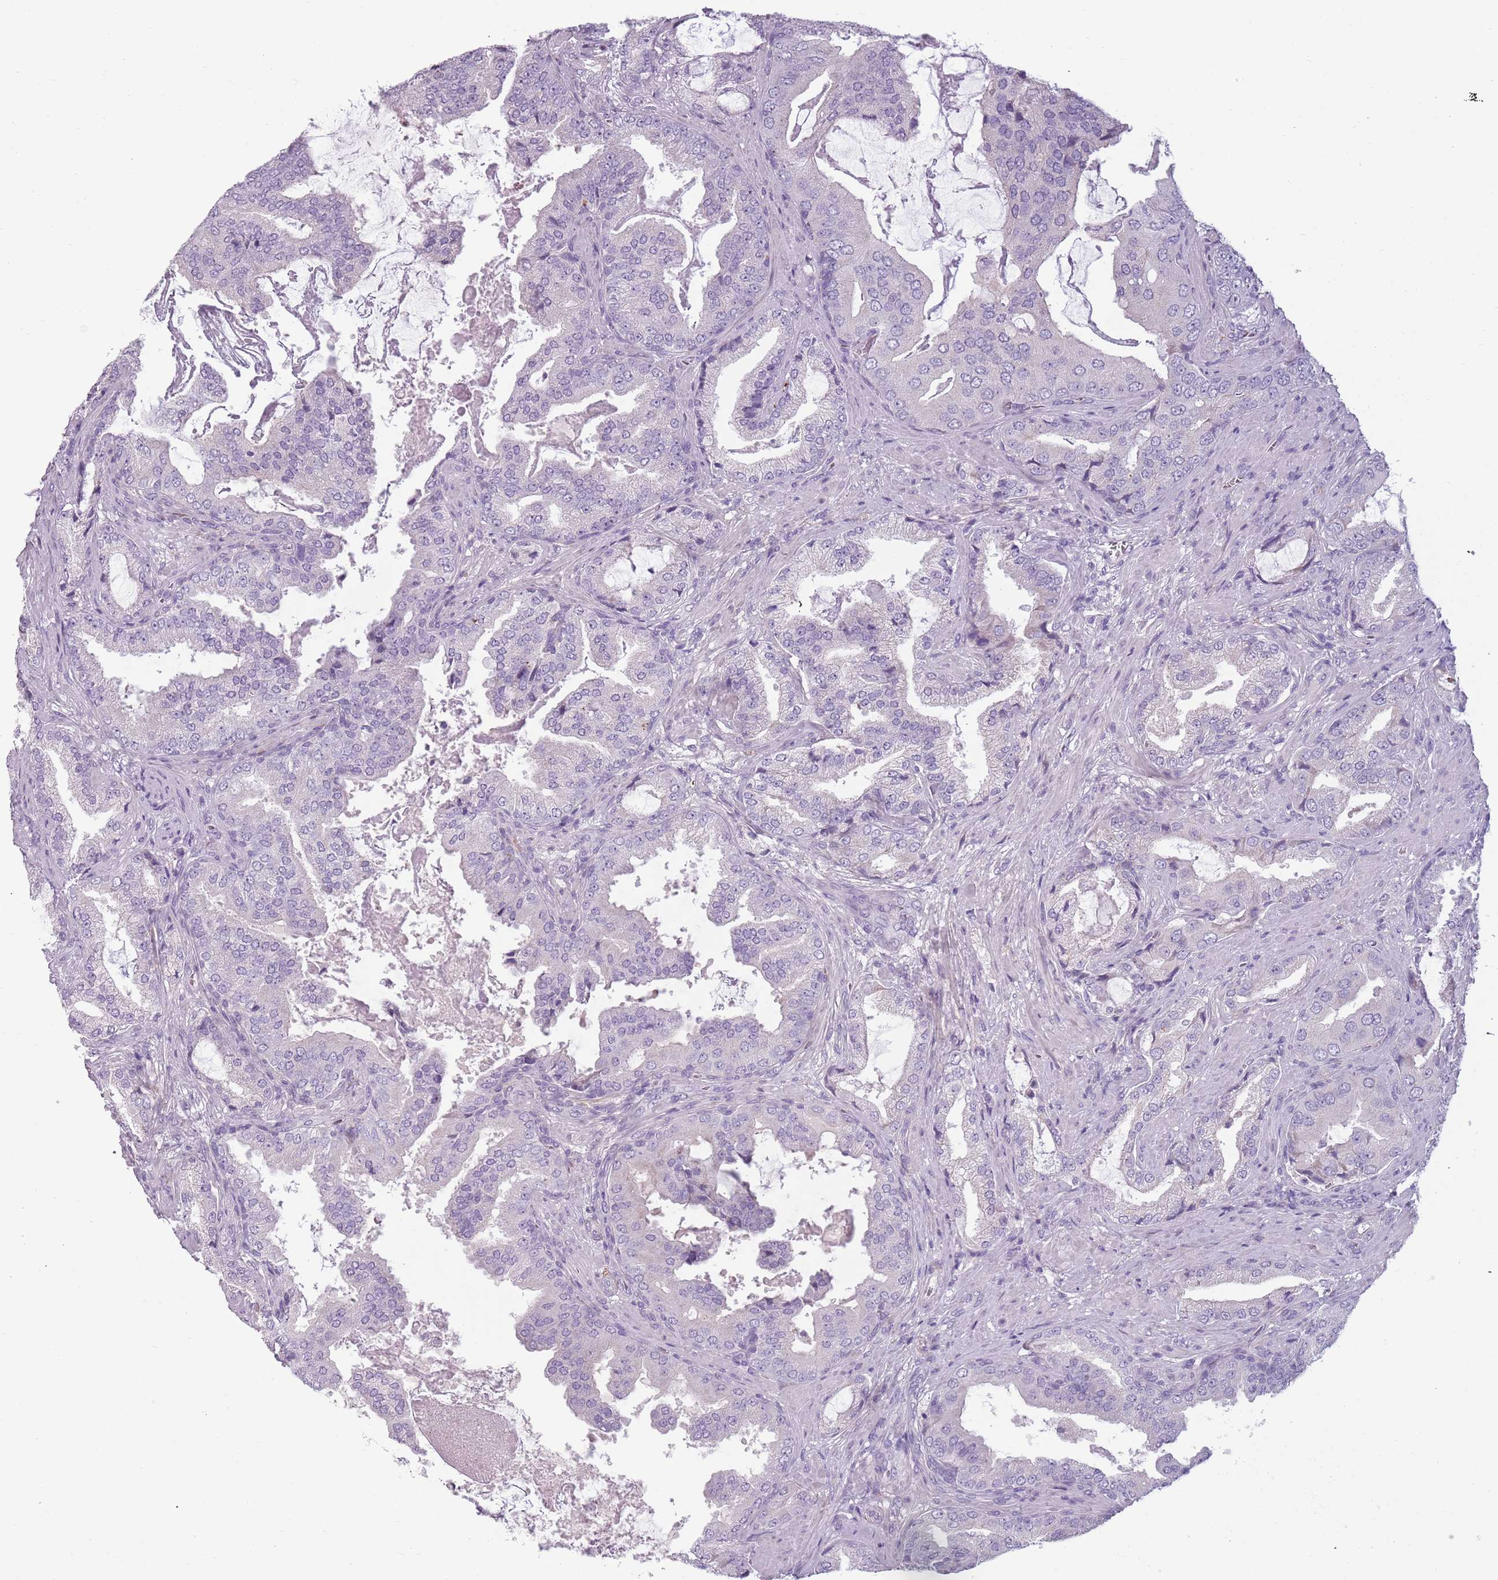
{"staining": {"intensity": "negative", "quantity": "none", "location": "none"}, "tissue": "prostate cancer", "cell_type": "Tumor cells", "image_type": "cancer", "snomed": [{"axis": "morphology", "description": "Adenocarcinoma, High grade"}, {"axis": "topography", "description": "Prostate"}], "caption": "Tumor cells show no significant expression in prostate high-grade adenocarcinoma.", "gene": "MEGF8", "patient": {"sex": "male", "age": 68}}